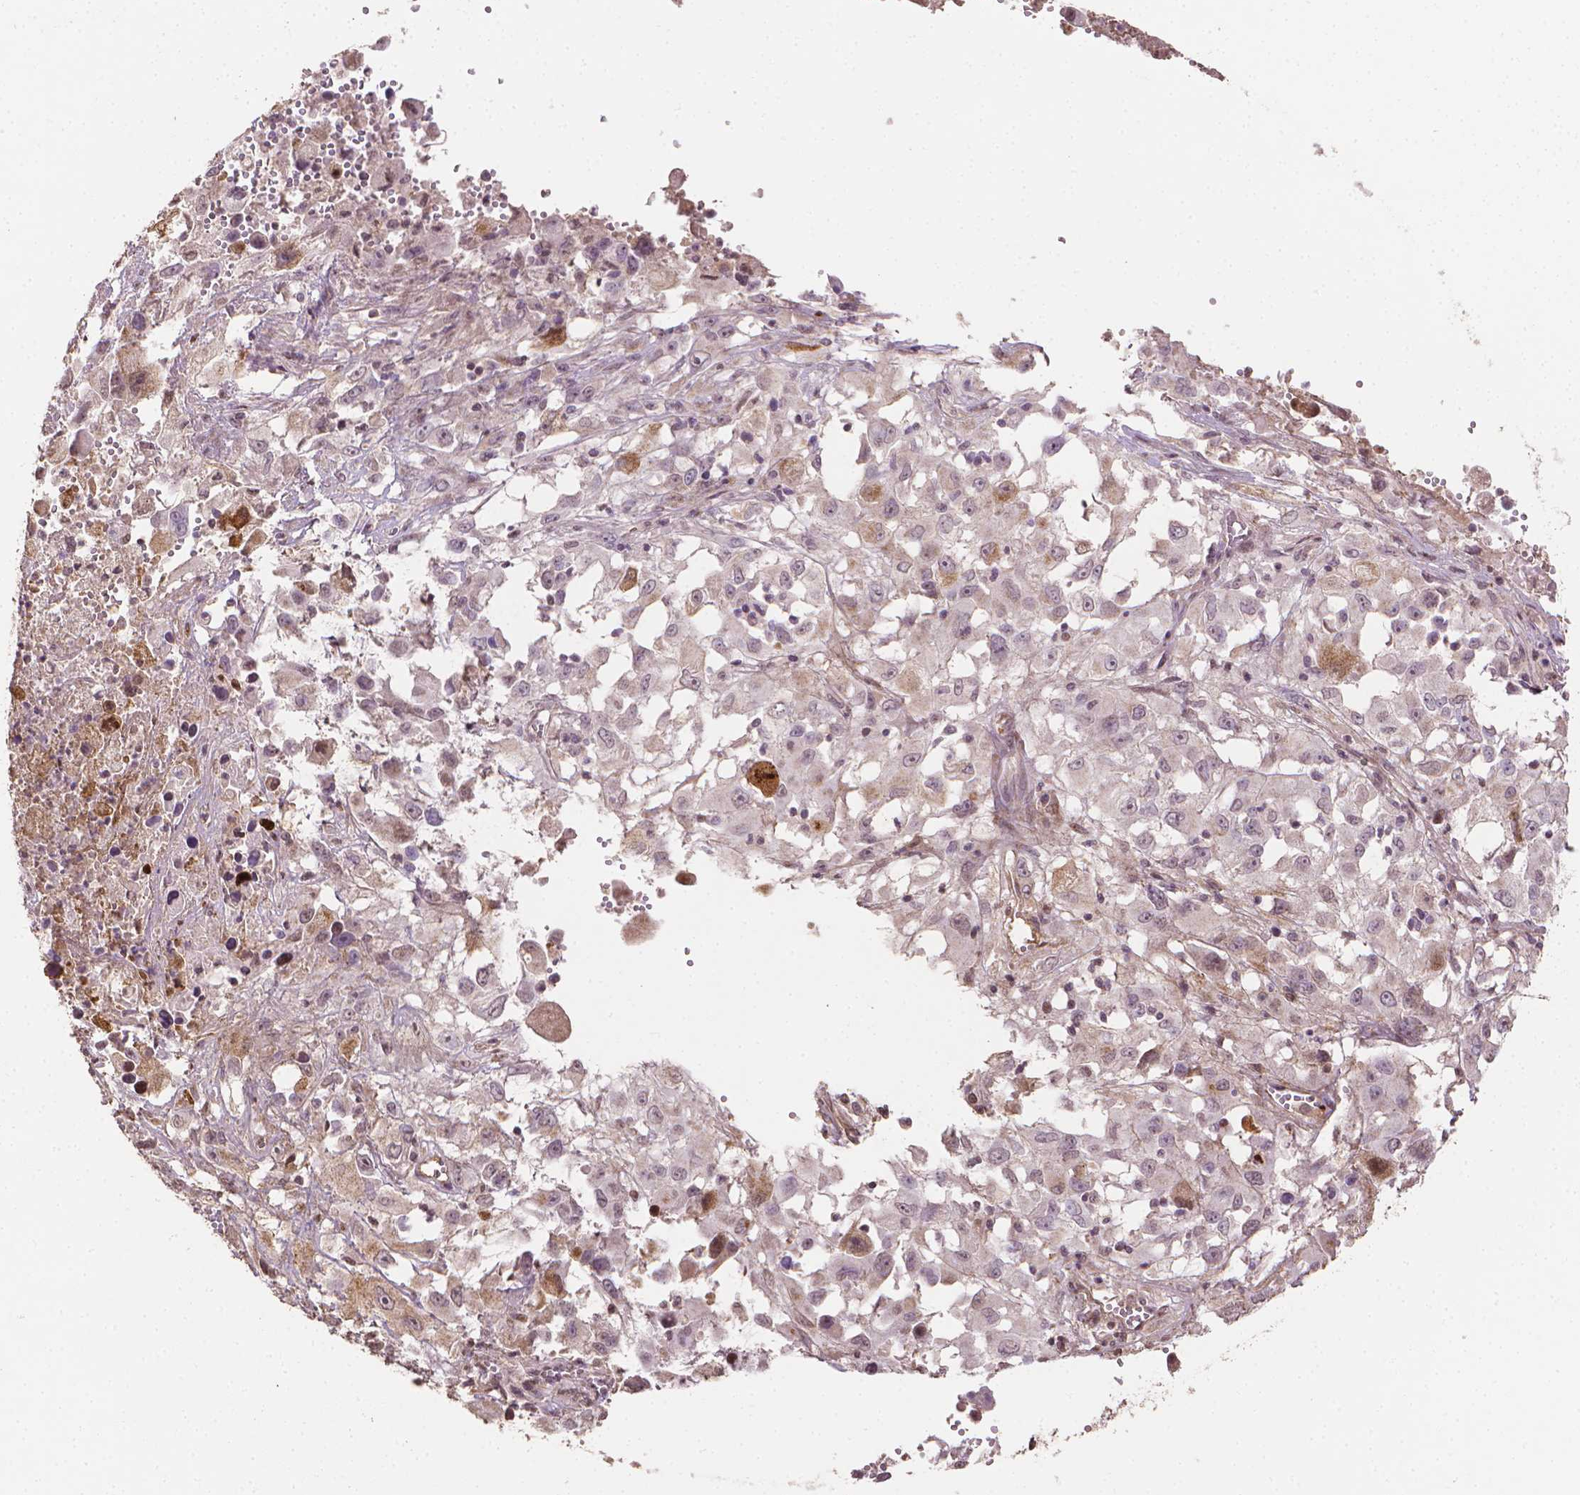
{"staining": {"intensity": "negative", "quantity": "none", "location": "none"}, "tissue": "melanoma", "cell_type": "Tumor cells", "image_type": "cancer", "snomed": [{"axis": "morphology", "description": "Malignant melanoma, Metastatic site"}, {"axis": "topography", "description": "Soft tissue"}], "caption": "The image exhibits no staining of tumor cells in melanoma.", "gene": "DCN", "patient": {"sex": "male", "age": 50}}